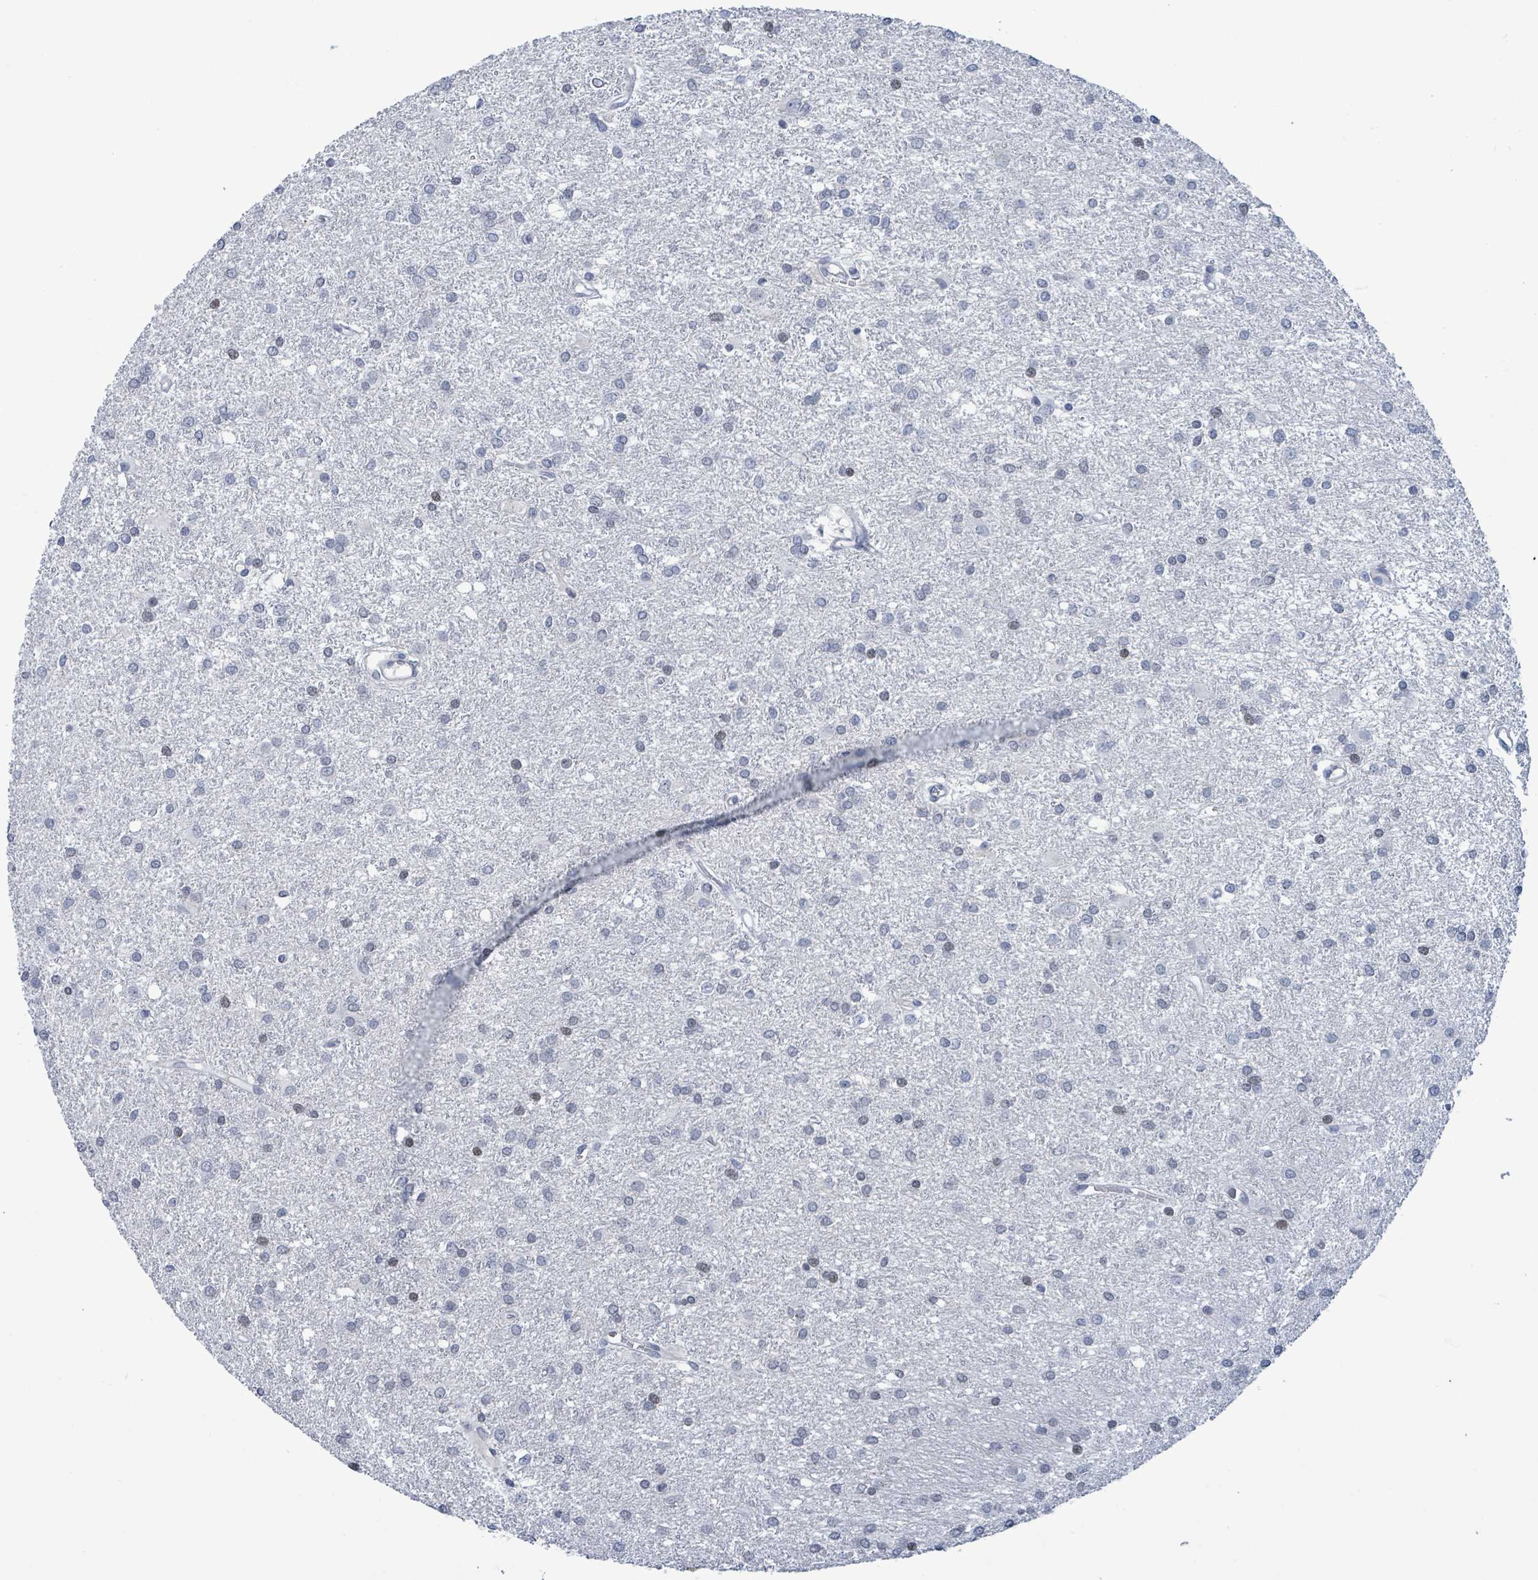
{"staining": {"intensity": "negative", "quantity": "none", "location": "none"}, "tissue": "glioma", "cell_type": "Tumor cells", "image_type": "cancer", "snomed": [{"axis": "morphology", "description": "Glioma, malignant, High grade"}, {"axis": "topography", "description": "Brain"}], "caption": "IHC image of human malignant glioma (high-grade) stained for a protein (brown), which reveals no positivity in tumor cells.", "gene": "NTN3", "patient": {"sex": "female", "age": 50}}